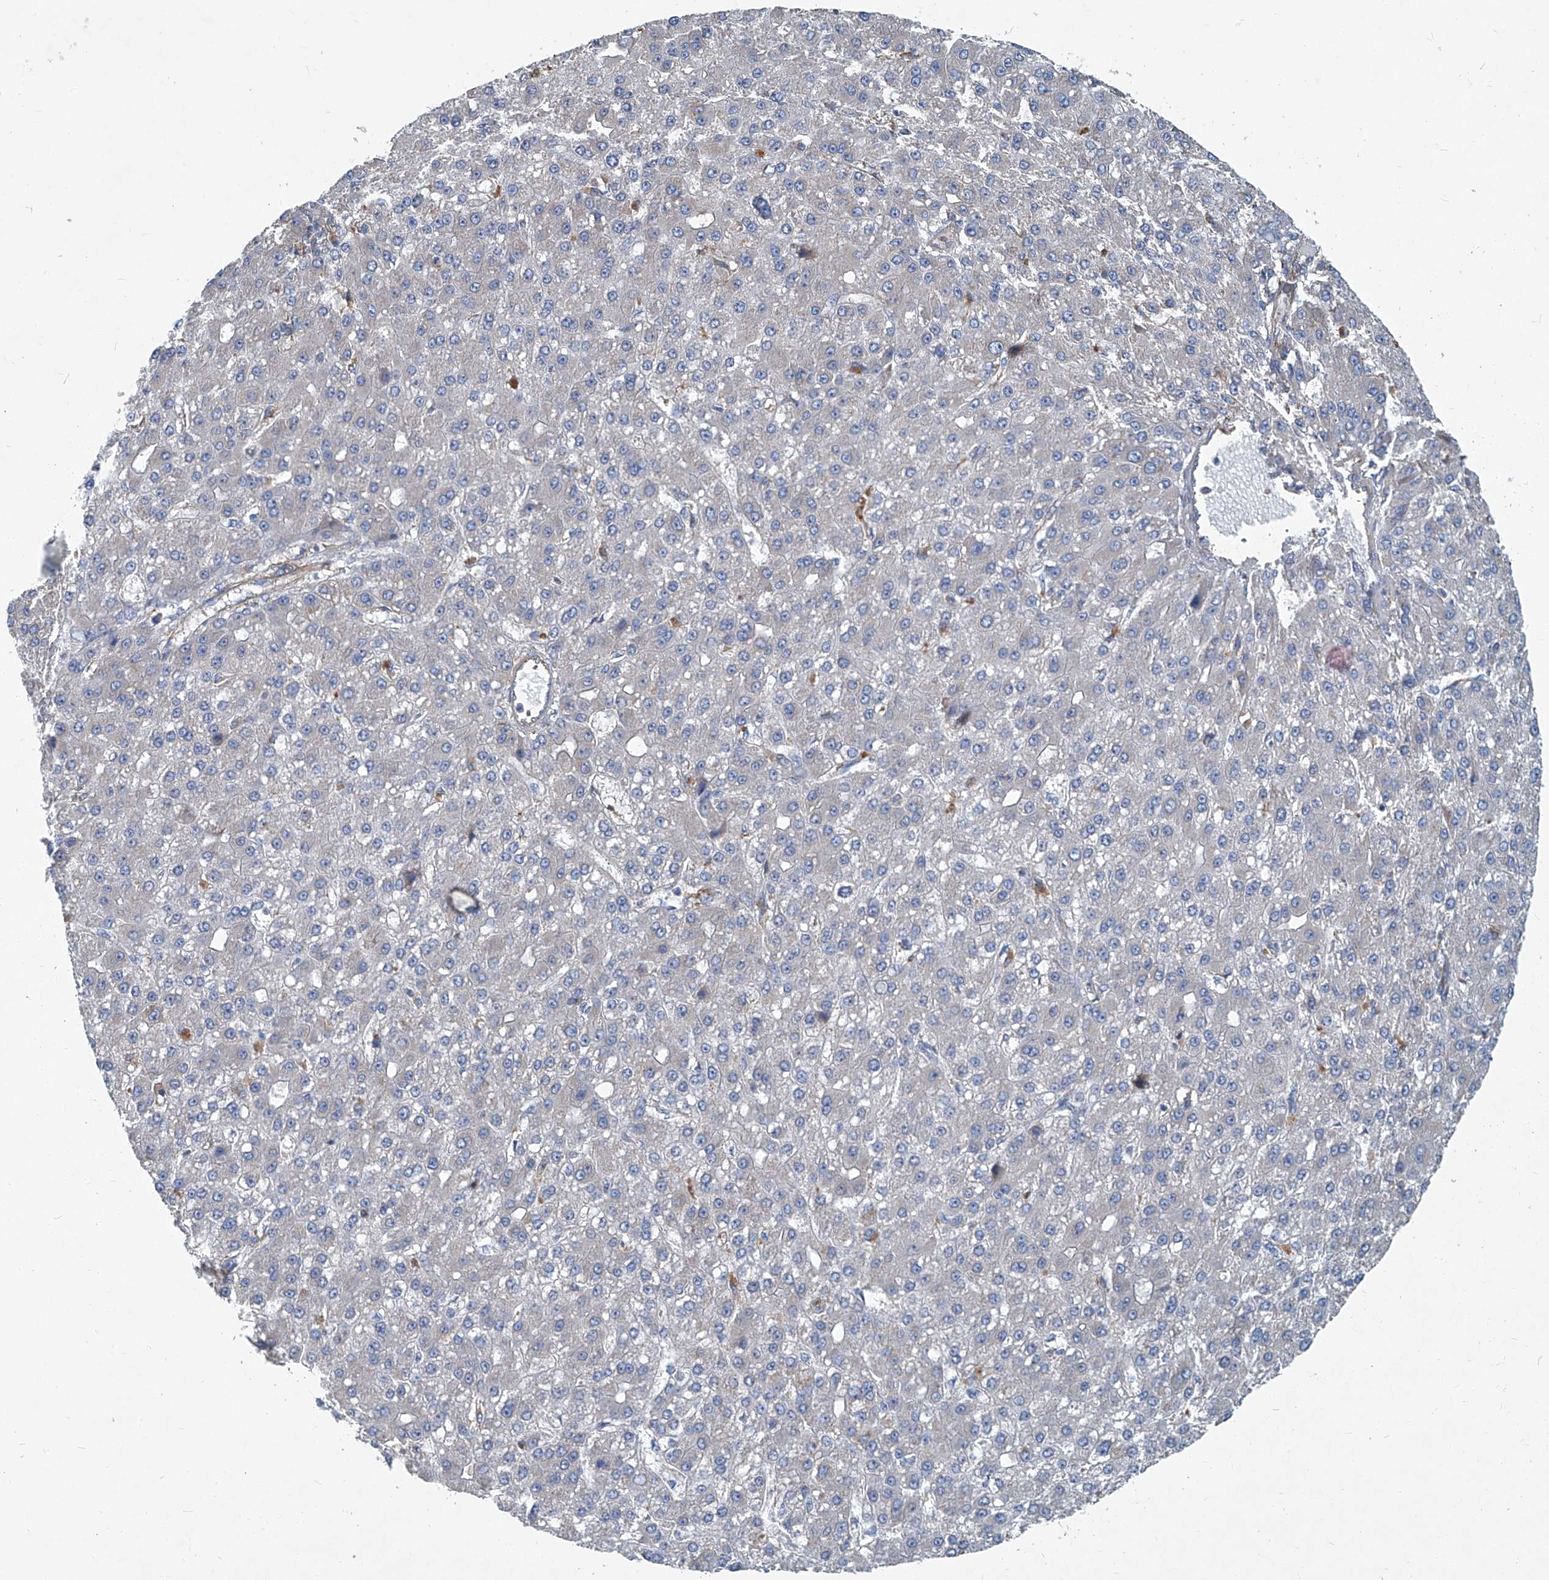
{"staining": {"intensity": "negative", "quantity": "none", "location": "none"}, "tissue": "liver cancer", "cell_type": "Tumor cells", "image_type": "cancer", "snomed": [{"axis": "morphology", "description": "Carcinoma, Hepatocellular, NOS"}, {"axis": "topography", "description": "Liver"}], "caption": "Immunohistochemistry (IHC) image of neoplastic tissue: liver cancer (hepatocellular carcinoma) stained with DAB reveals no significant protein positivity in tumor cells.", "gene": "PIGH", "patient": {"sex": "male", "age": 67}}